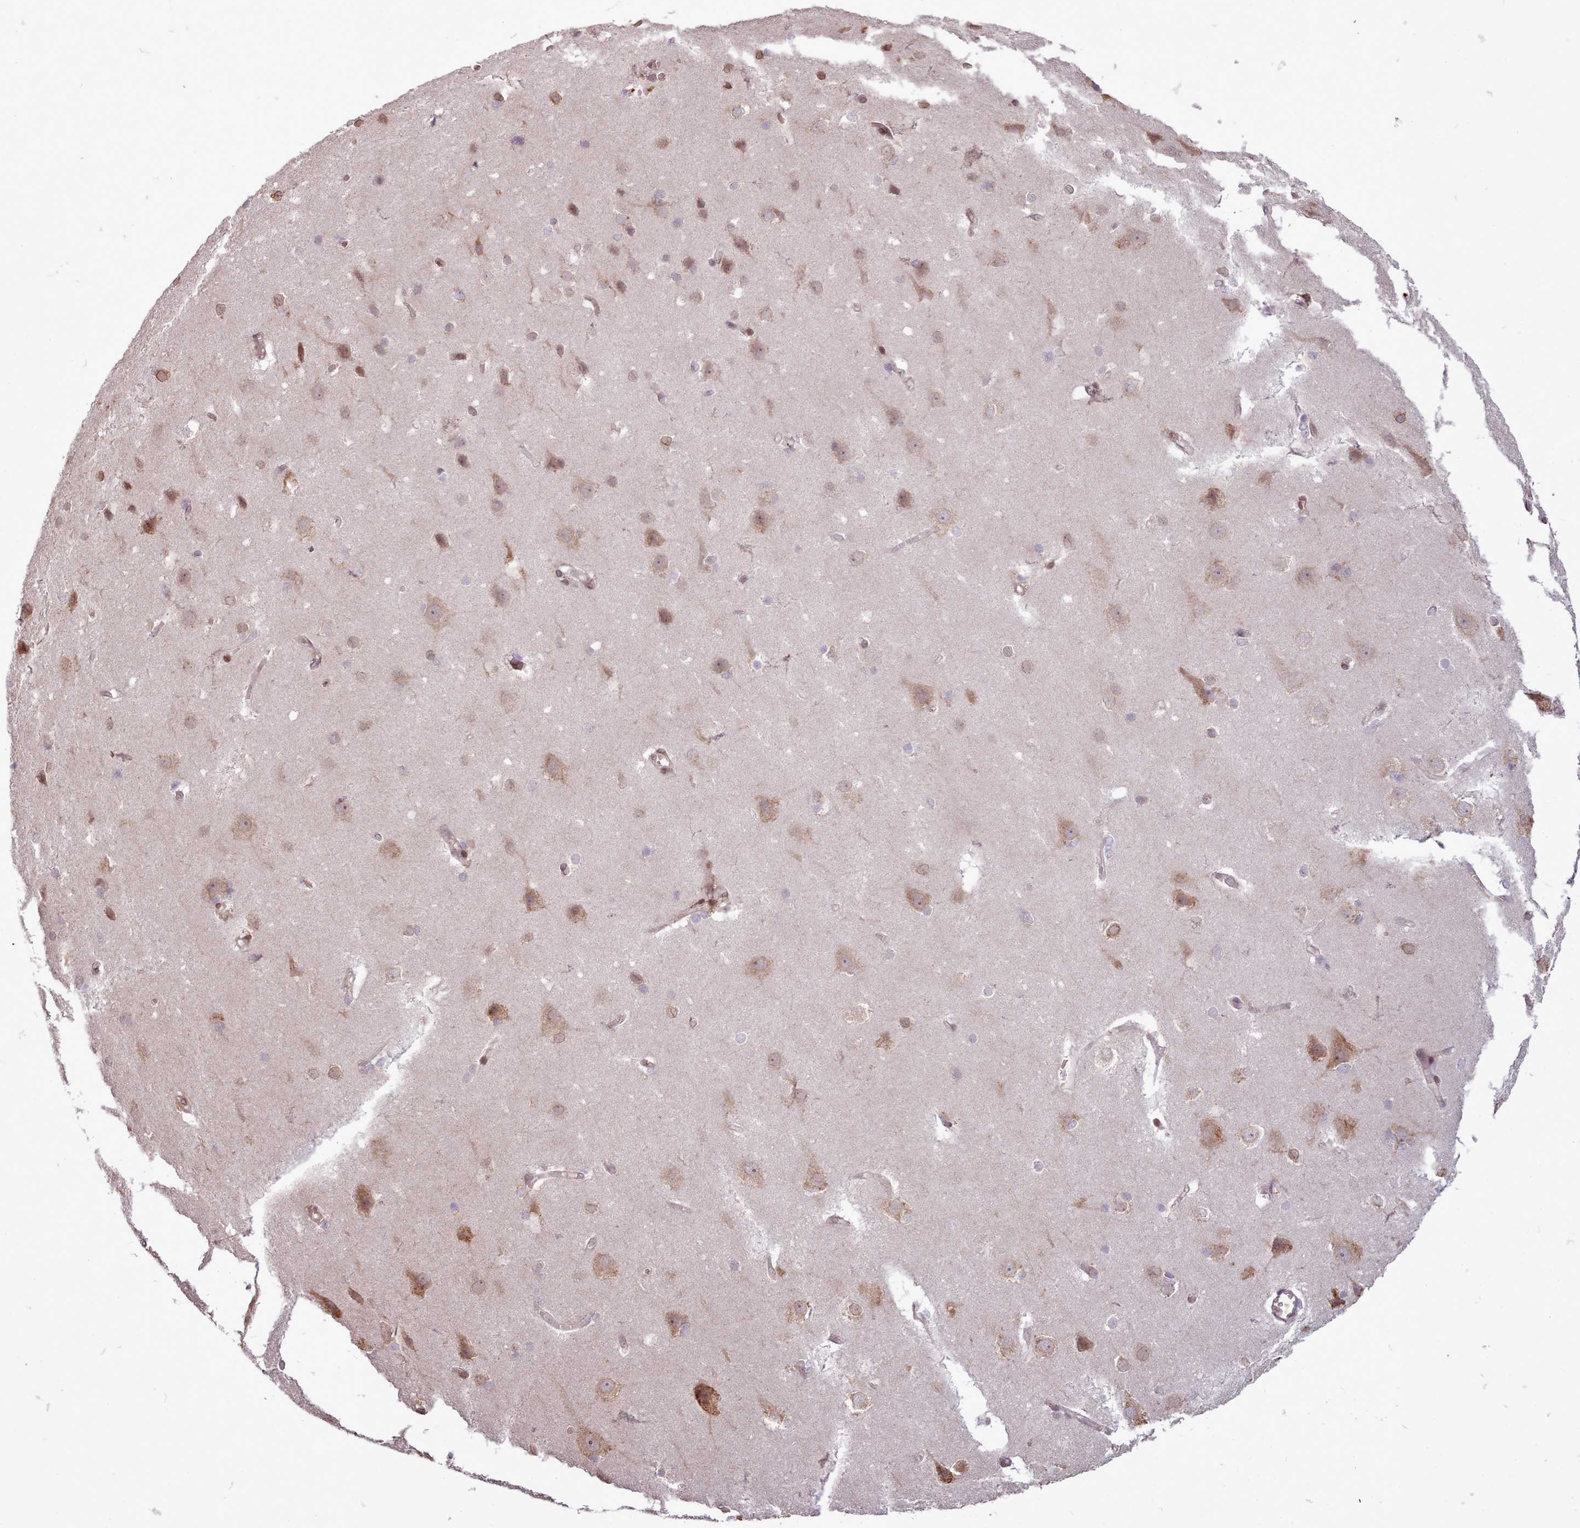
{"staining": {"intensity": "moderate", "quantity": ">75%", "location": "cytoplasmic/membranous"}, "tissue": "cerebral cortex", "cell_type": "Endothelial cells", "image_type": "normal", "snomed": [{"axis": "morphology", "description": "Normal tissue, NOS"}, {"axis": "topography", "description": "Cerebral cortex"}], "caption": "A high-resolution image shows immunohistochemistry staining of benign cerebral cortex, which shows moderate cytoplasmic/membranous staining in about >75% of endothelial cells. (IHC, brightfield microscopy, high magnification).", "gene": "CABP1", "patient": {"sex": "male", "age": 37}}